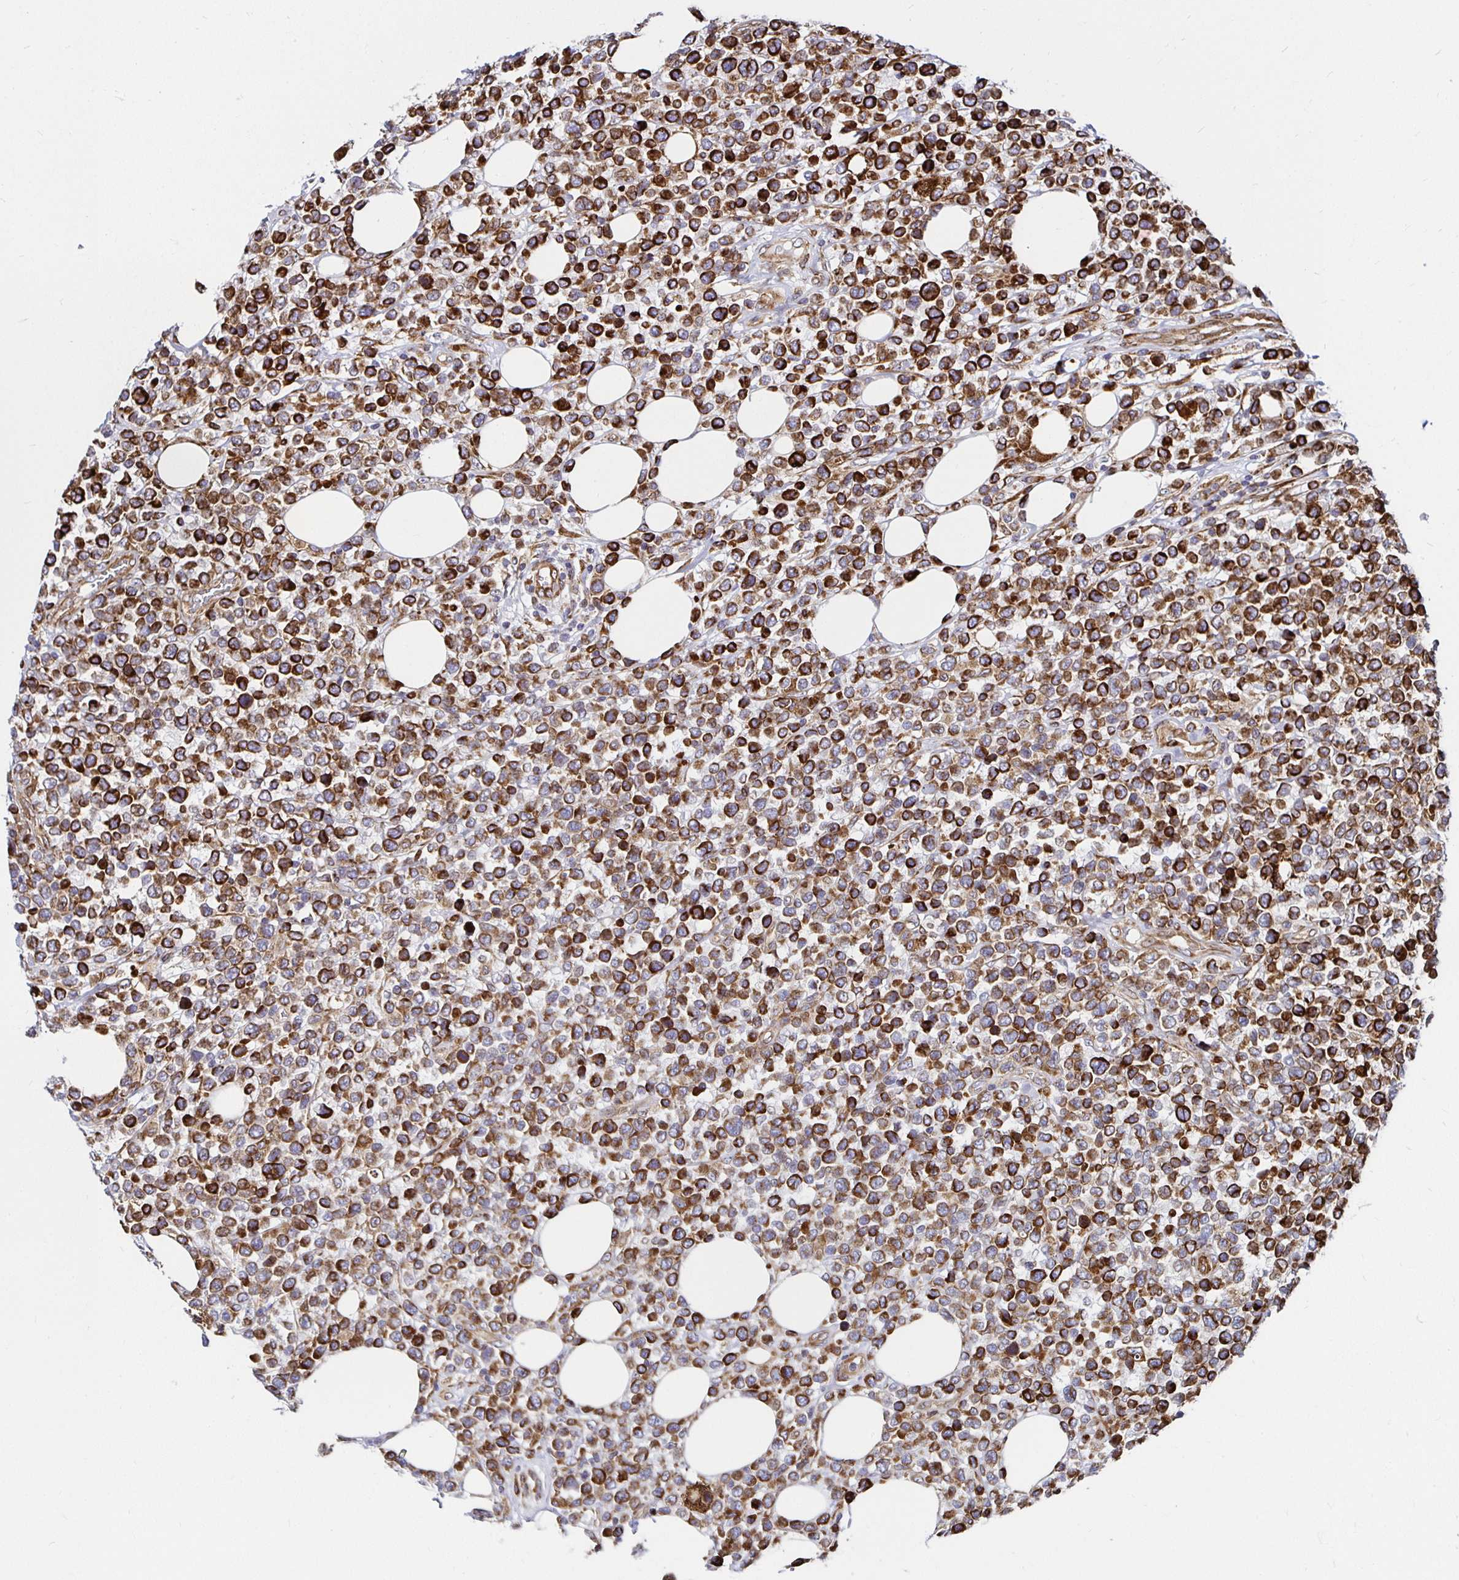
{"staining": {"intensity": "strong", "quantity": ">75%", "location": "cytoplasmic/membranous"}, "tissue": "lymphoma", "cell_type": "Tumor cells", "image_type": "cancer", "snomed": [{"axis": "morphology", "description": "Malignant lymphoma, non-Hodgkin's type, Low grade"}, {"axis": "topography", "description": "Lymph node"}], "caption": "Lymphoma tissue displays strong cytoplasmic/membranous staining in approximately >75% of tumor cells, visualized by immunohistochemistry.", "gene": "SMYD3", "patient": {"sex": "male", "age": 60}}